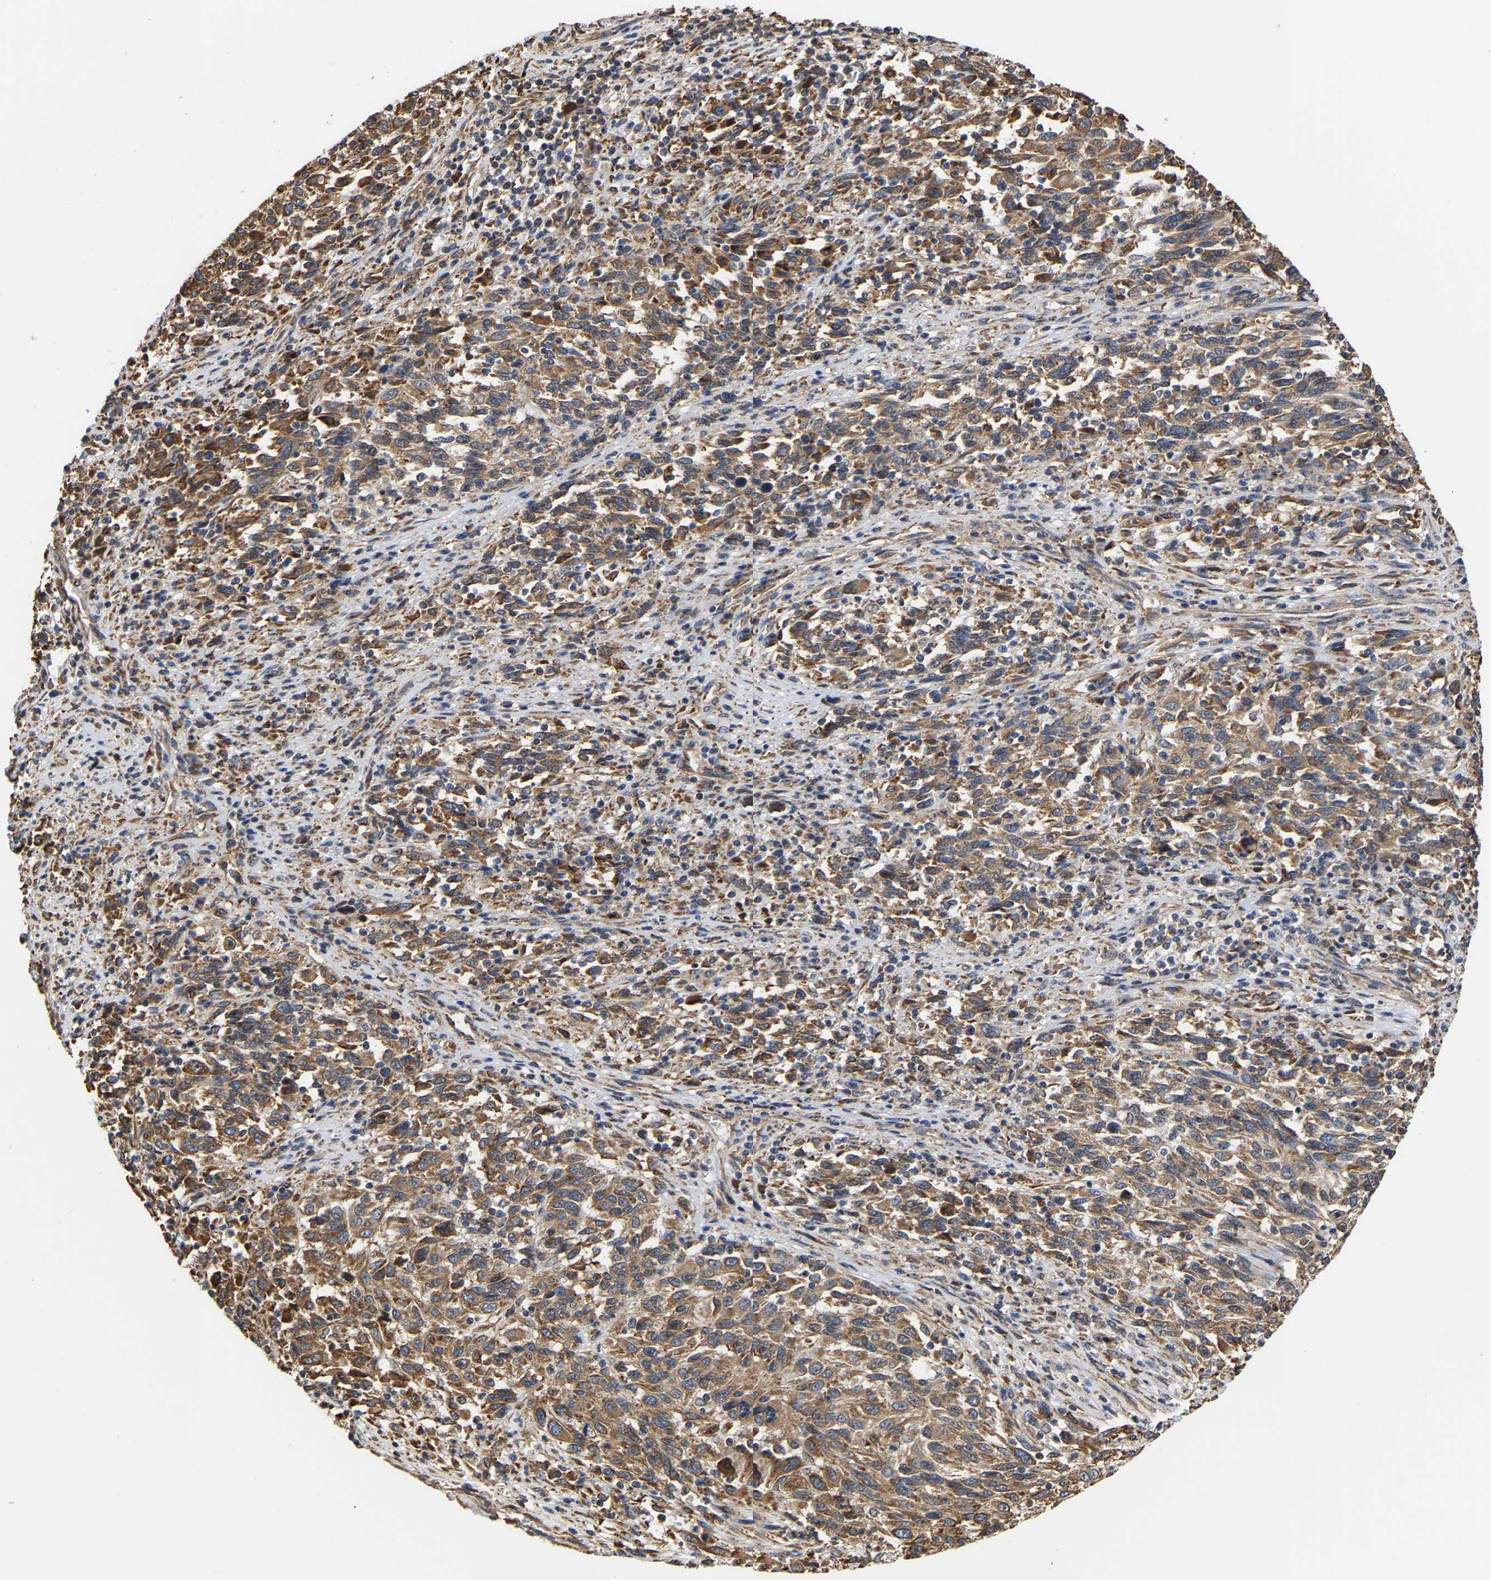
{"staining": {"intensity": "moderate", "quantity": ">75%", "location": "cytoplasmic/membranous"}, "tissue": "melanoma", "cell_type": "Tumor cells", "image_type": "cancer", "snomed": [{"axis": "morphology", "description": "Malignant melanoma, Metastatic site"}, {"axis": "topography", "description": "Lymph node"}], "caption": "A brown stain labels moderate cytoplasmic/membranous expression of a protein in melanoma tumor cells.", "gene": "ARAP1", "patient": {"sex": "male", "age": 61}}